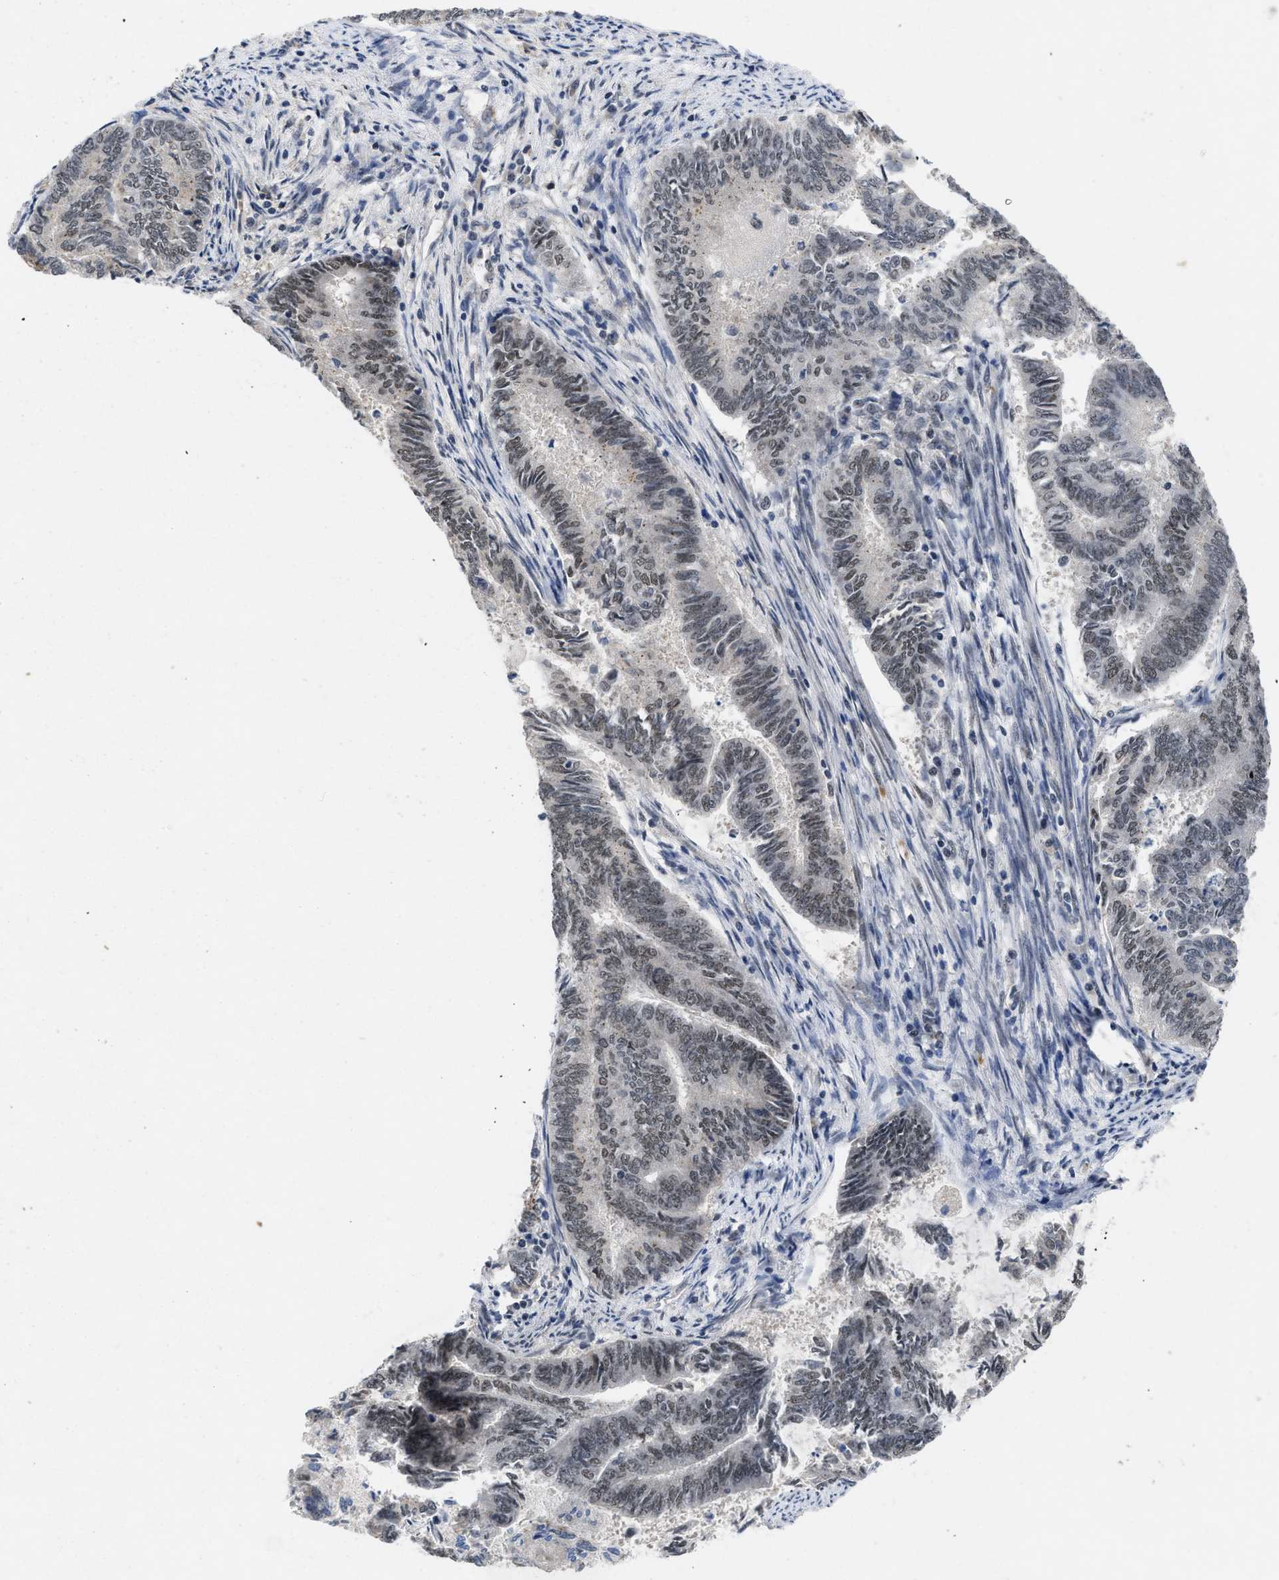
{"staining": {"intensity": "weak", "quantity": "25%-75%", "location": "nuclear"}, "tissue": "endometrial cancer", "cell_type": "Tumor cells", "image_type": "cancer", "snomed": [{"axis": "morphology", "description": "Adenocarcinoma, NOS"}, {"axis": "topography", "description": "Endometrium"}], "caption": "High-power microscopy captured an IHC micrograph of endometrial adenocarcinoma, revealing weak nuclear positivity in about 25%-75% of tumor cells.", "gene": "ZNF346", "patient": {"sex": "female", "age": 86}}